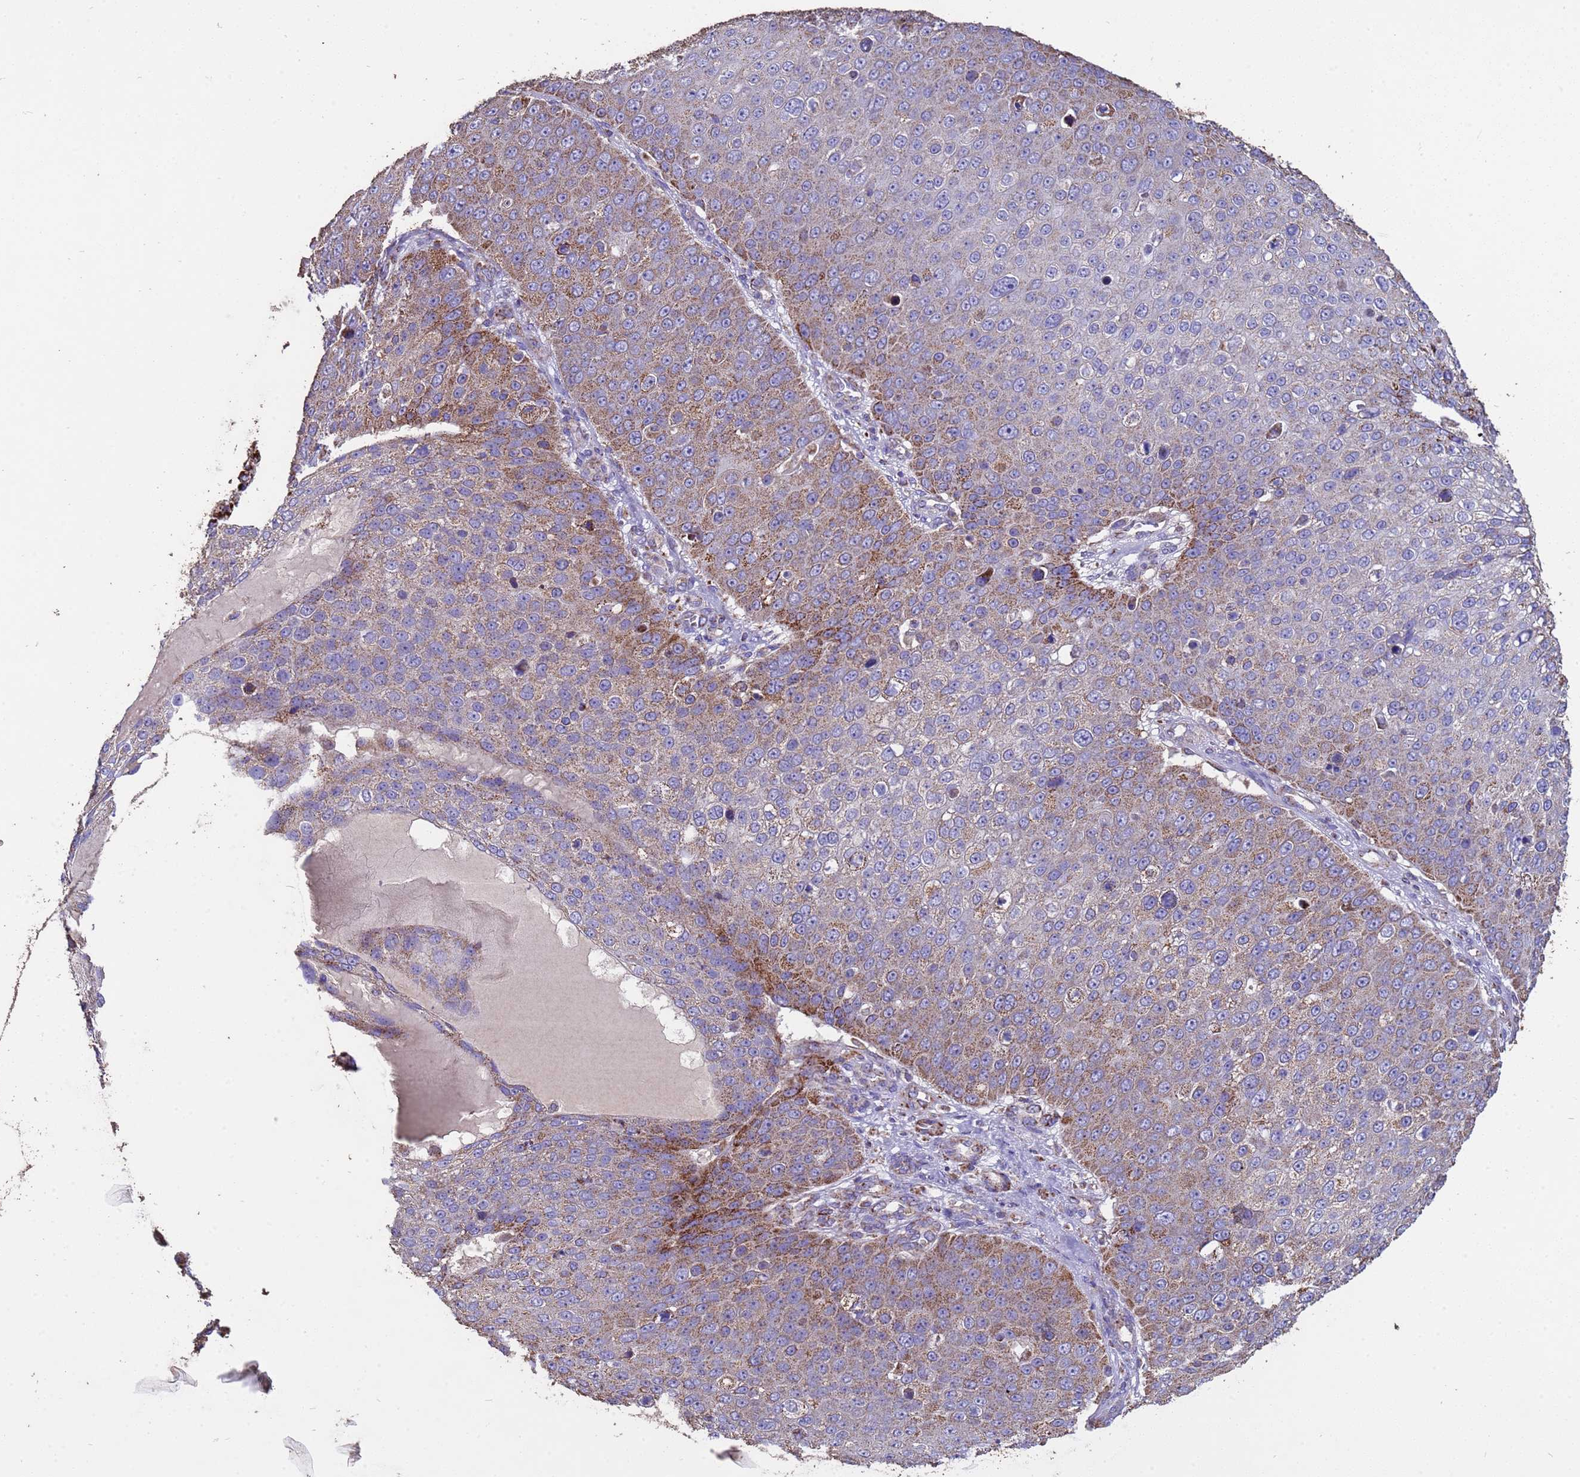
{"staining": {"intensity": "moderate", "quantity": "25%-75%", "location": "cytoplasmic/membranous"}, "tissue": "skin cancer", "cell_type": "Tumor cells", "image_type": "cancer", "snomed": [{"axis": "morphology", "description": "Squamous cell carcinoma, NOS"}, {"axis": "topography", "description": "Skin"}], "caption": "Tumor cells reveal medium levels of moderate cytoplasmic/membranous staining in about 25%-75% of cells in human skin squamous cell carcinoma.", "gene": "ZNFX1", "patient": {"sex": "male", "age": 71}}